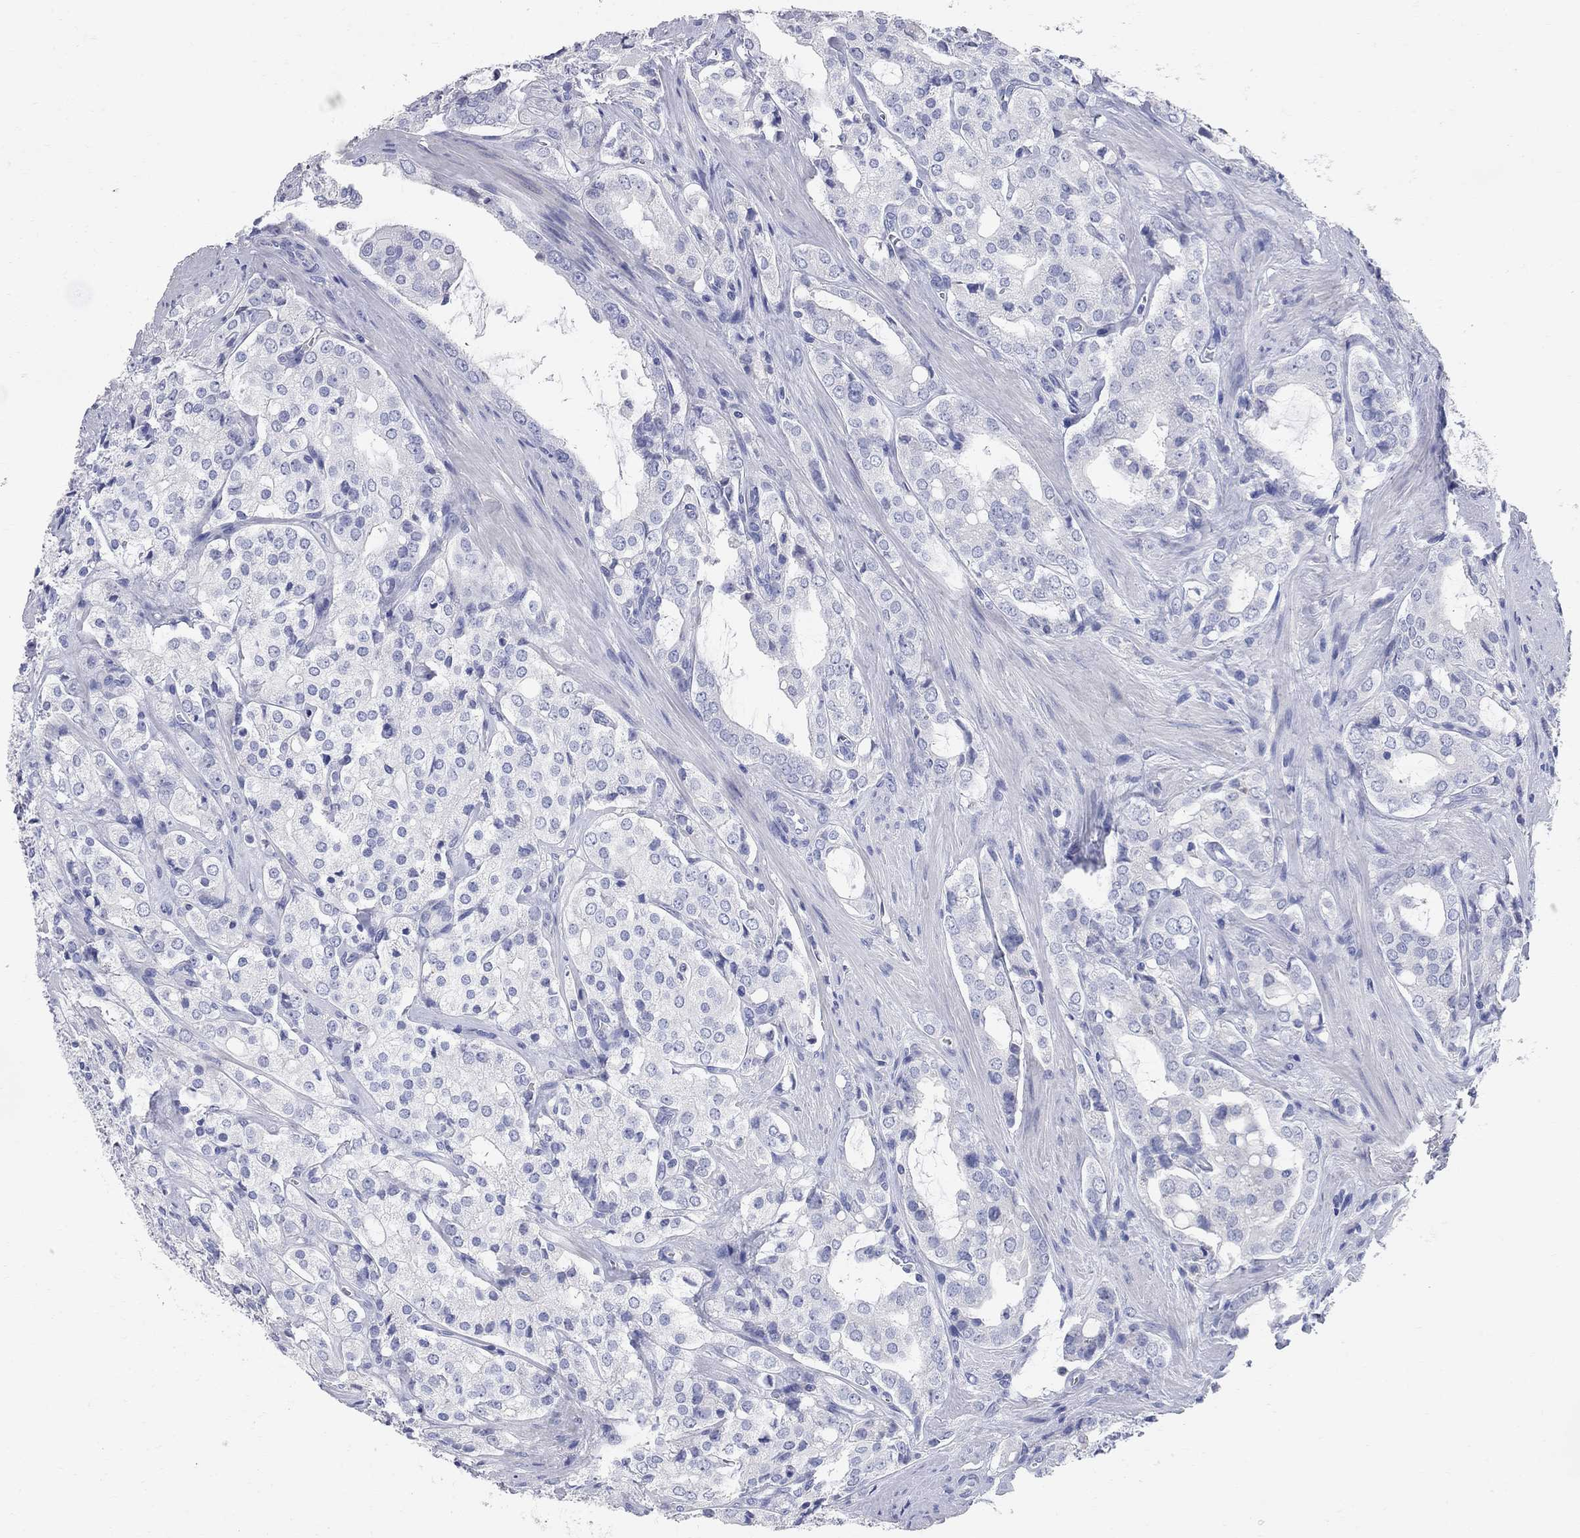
{"staining": {"intensity": "negative", "quantity": "none", "location": "none"}, "tissue": "prostate cancer", "cell_type": "Tumor cells", "image_type": "cancer", "snomed": [{"axis": "morphology", "description": "Adenocarcinoma, NOS"}, {"axis": "topography", "description": "Prostate"}], "caption": "This is an IHC micrograph of human prostate cancer. There is no positivity in tumor cells.", "gene": "AOX1", "patient": {"sex": "male", "age": 66}}